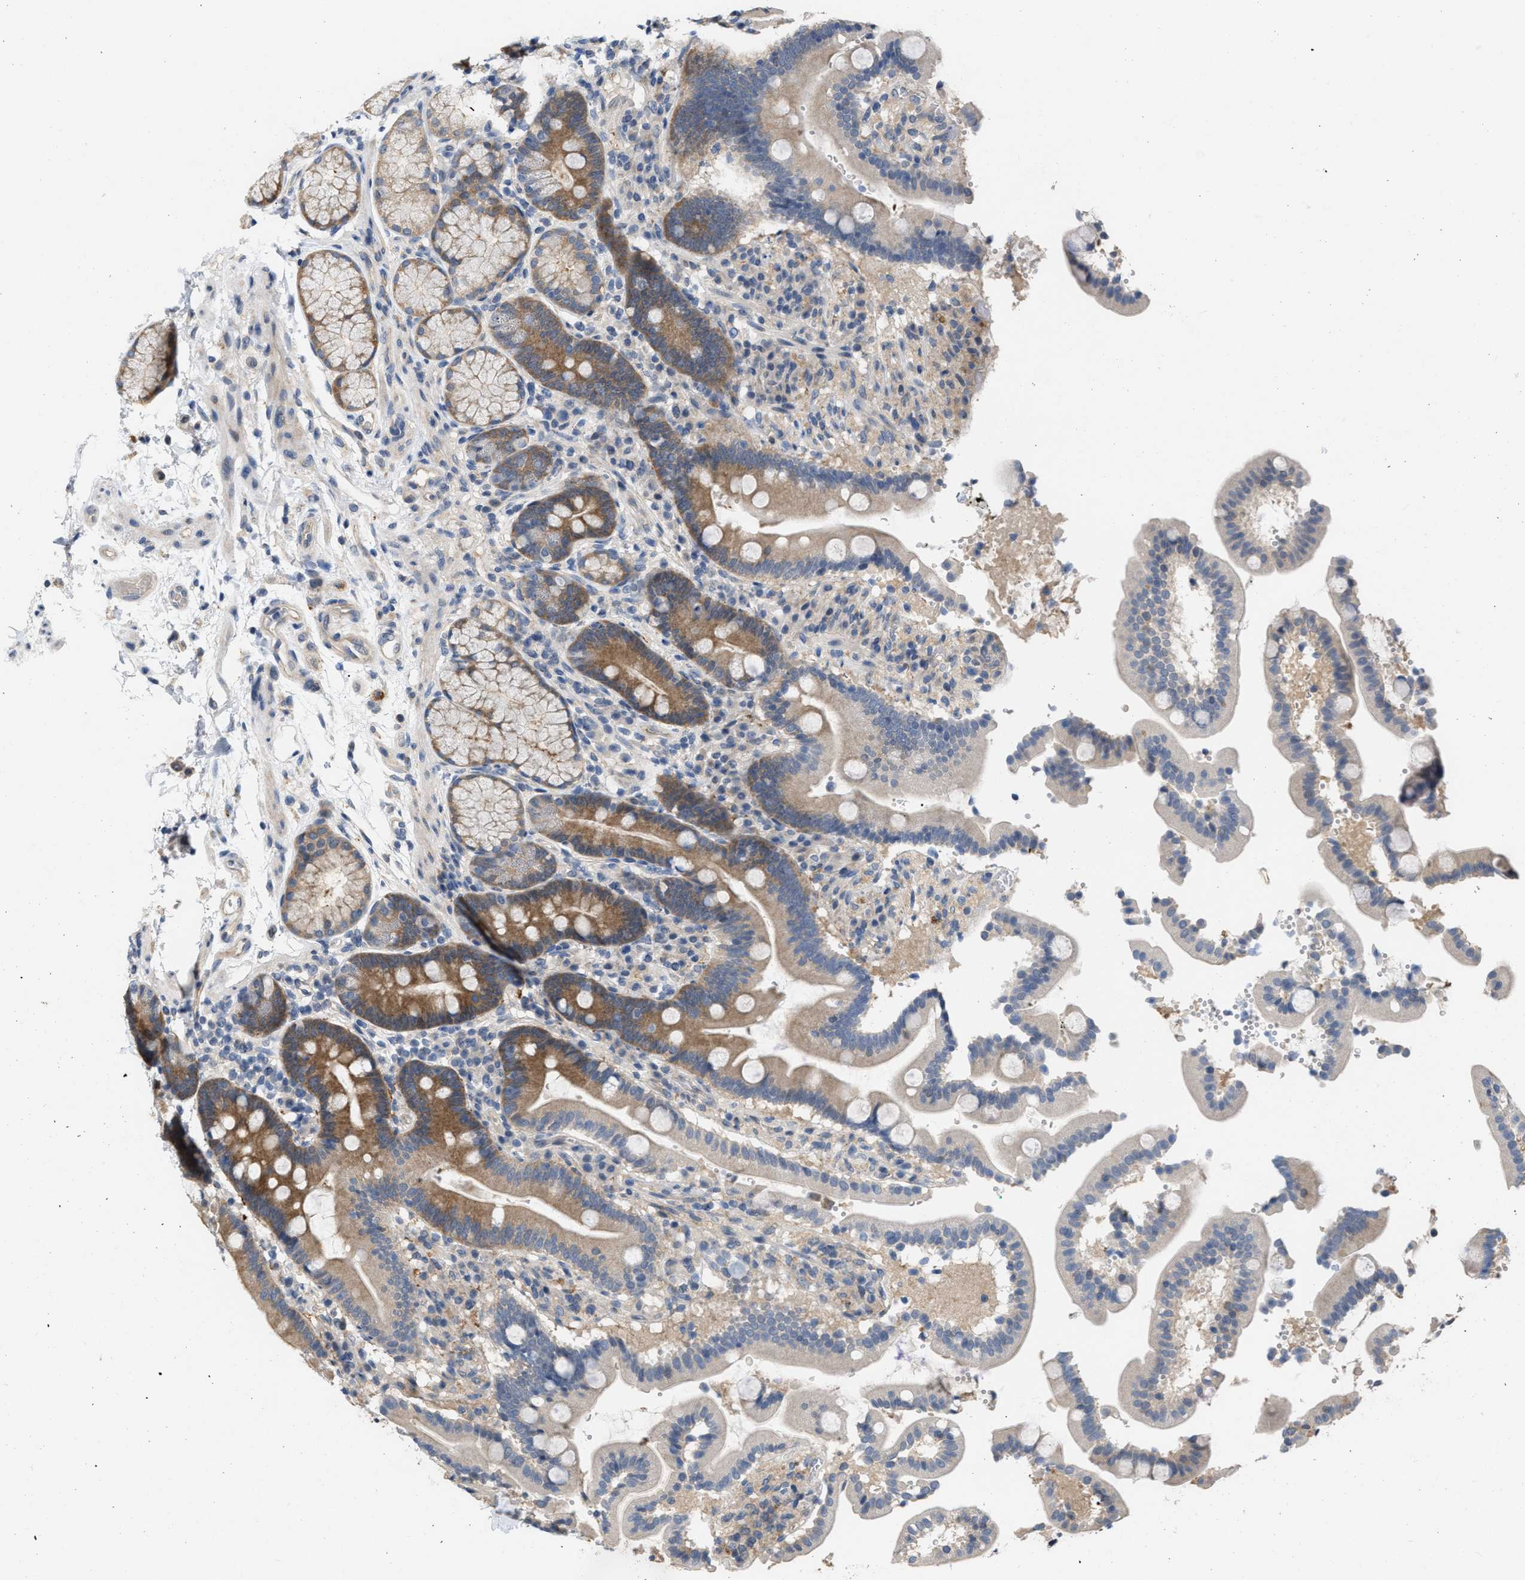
{"staining": {"intensity": "moderate", "quantity": ">75%", "location": "cytoplasmic/membranous"}, "tissue": "duodenum", "cell_type": "Glandular cells", "image_type": "normal", "snomed": [{"axis": "morphology", "description": "Normal tissue, NOS"}, {"axis": "topography", "description": "Small intestine, NOS"}], "caption": "DAB (3,3'-diaminobenzidine) immunohistochemical staining of benign human duodenum displays moderate cytoplasmic/membranous protein positivity in approximately >75% of glandular cells.", "gene": "CSNK1A1", "patient": {"sex": "female", "age": 71}}